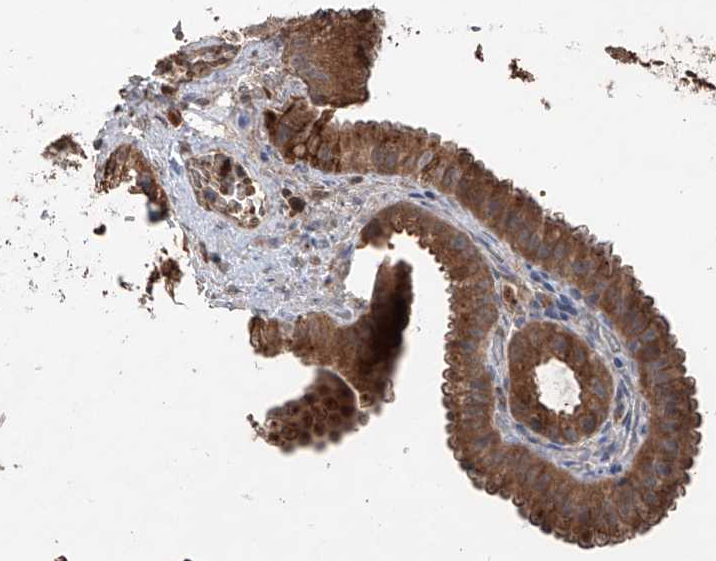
{"staining": {"intensity": "moderate", "quantity": ">75%", "location": "cytoplasmic/membranous"}, "tissue": "gallbladder", "cell_type": "Glandular cells", "image_type": "normal", "snomed": [{"axis": "morphology", "description": "Normal tissue, NOS"}, {"axis": "topography", "description": "Gallbladder"}], "caption": "High-power microscopy captured an immunohistochemistry photomicrograph of benign gallbladder, revealing moderate cytoplasmic/membranous expression in about >75% of glandular cells.", "gene": "EDN1", "patient": {"sex": "female", "age": 30}}